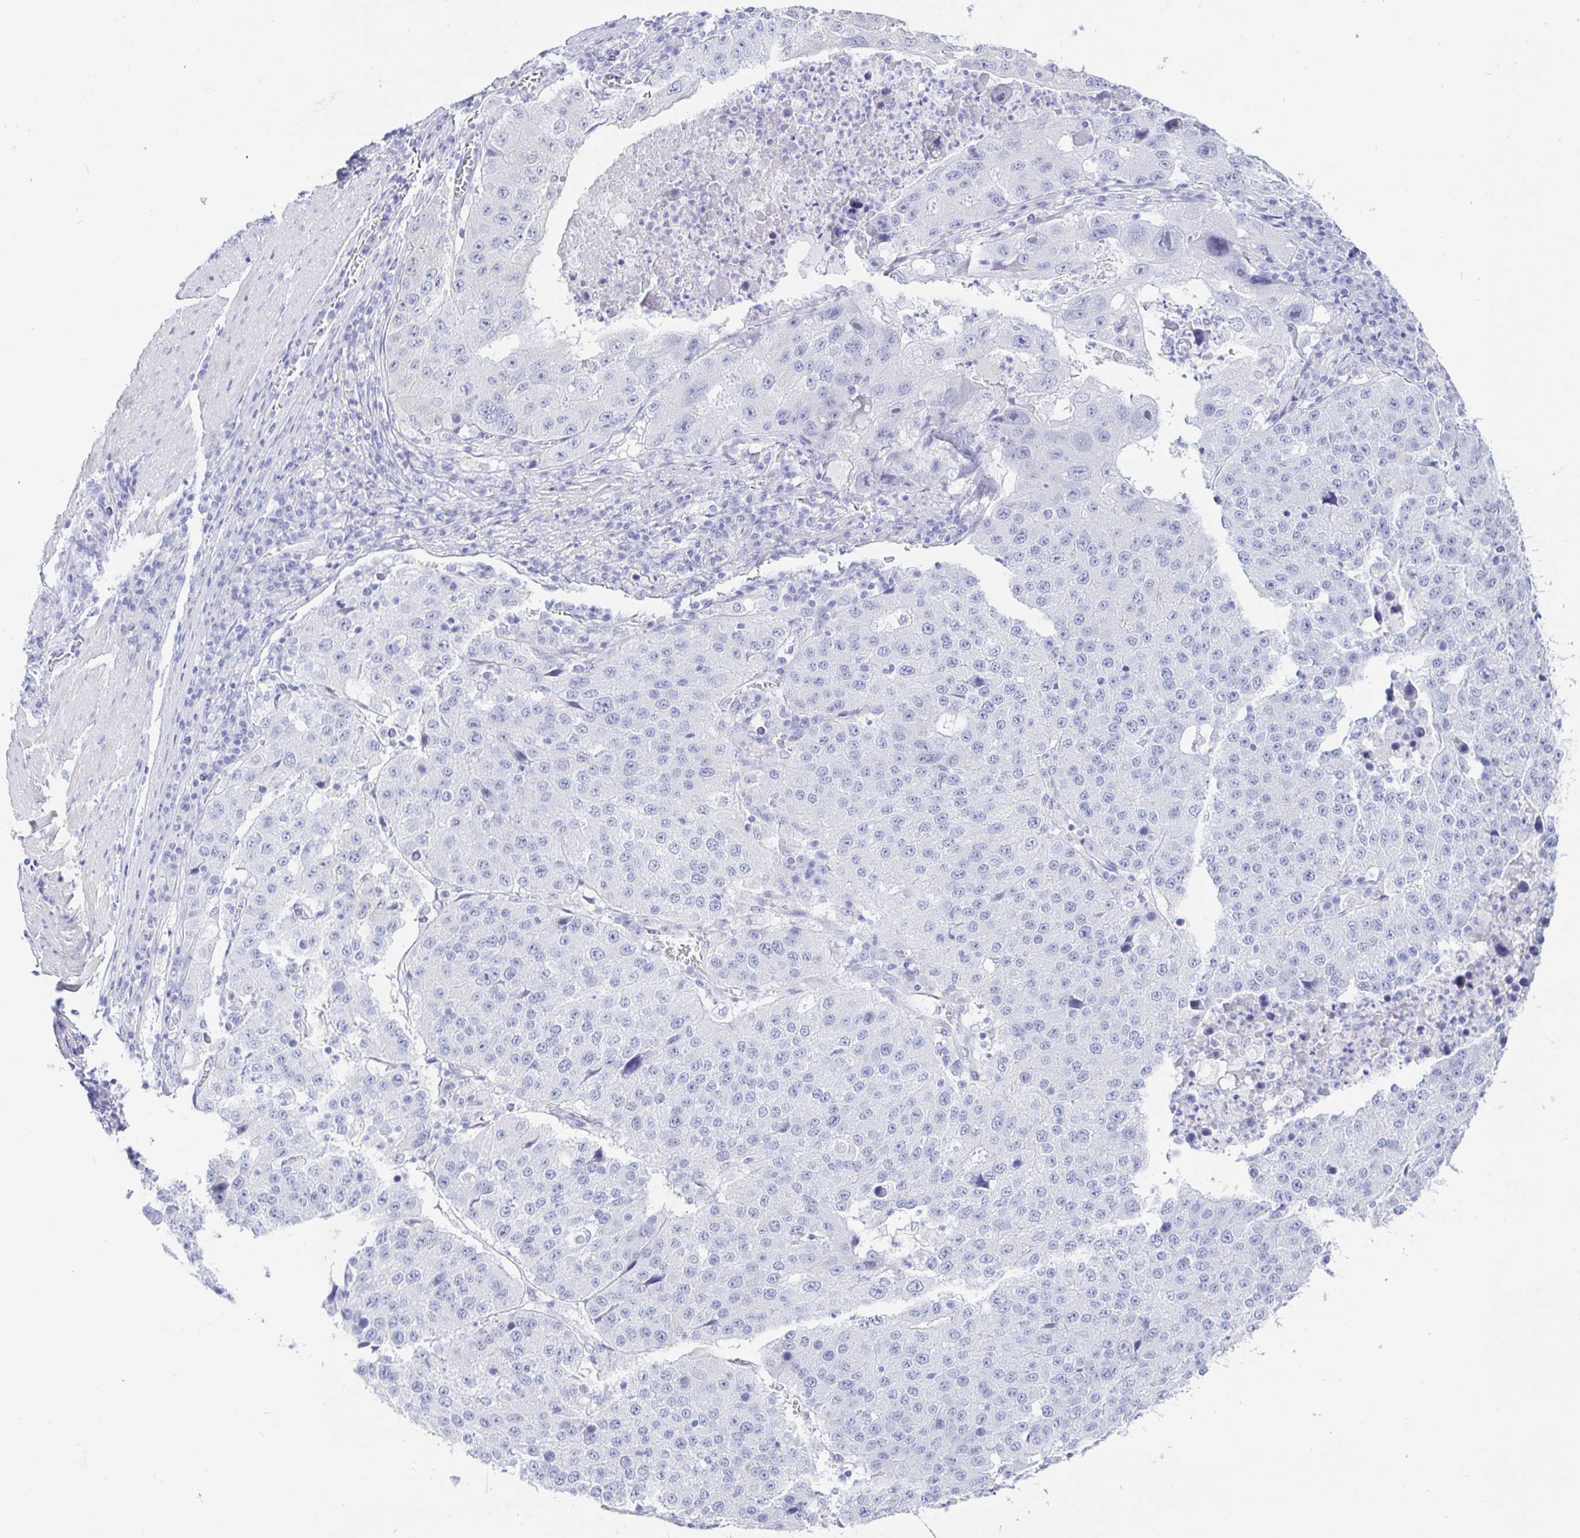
{"staining": {"intensity": "negative", "quantity": "none", "location": "none"}, "tissue": "stomach cancer", "cell_type": "Tumor cells", "image_type": "cancer", "snomed": [{"axis": "morphology", "description": "Adenocarcinoma, NOS"}, {"axis": "topography", "description": "Stomach"}], "caption": "Tumor cells are negative for protein expression in human stomach adenocarcinoma.", "gene": "KCNH6", "patient": {"sex": "male", "age": 71}}